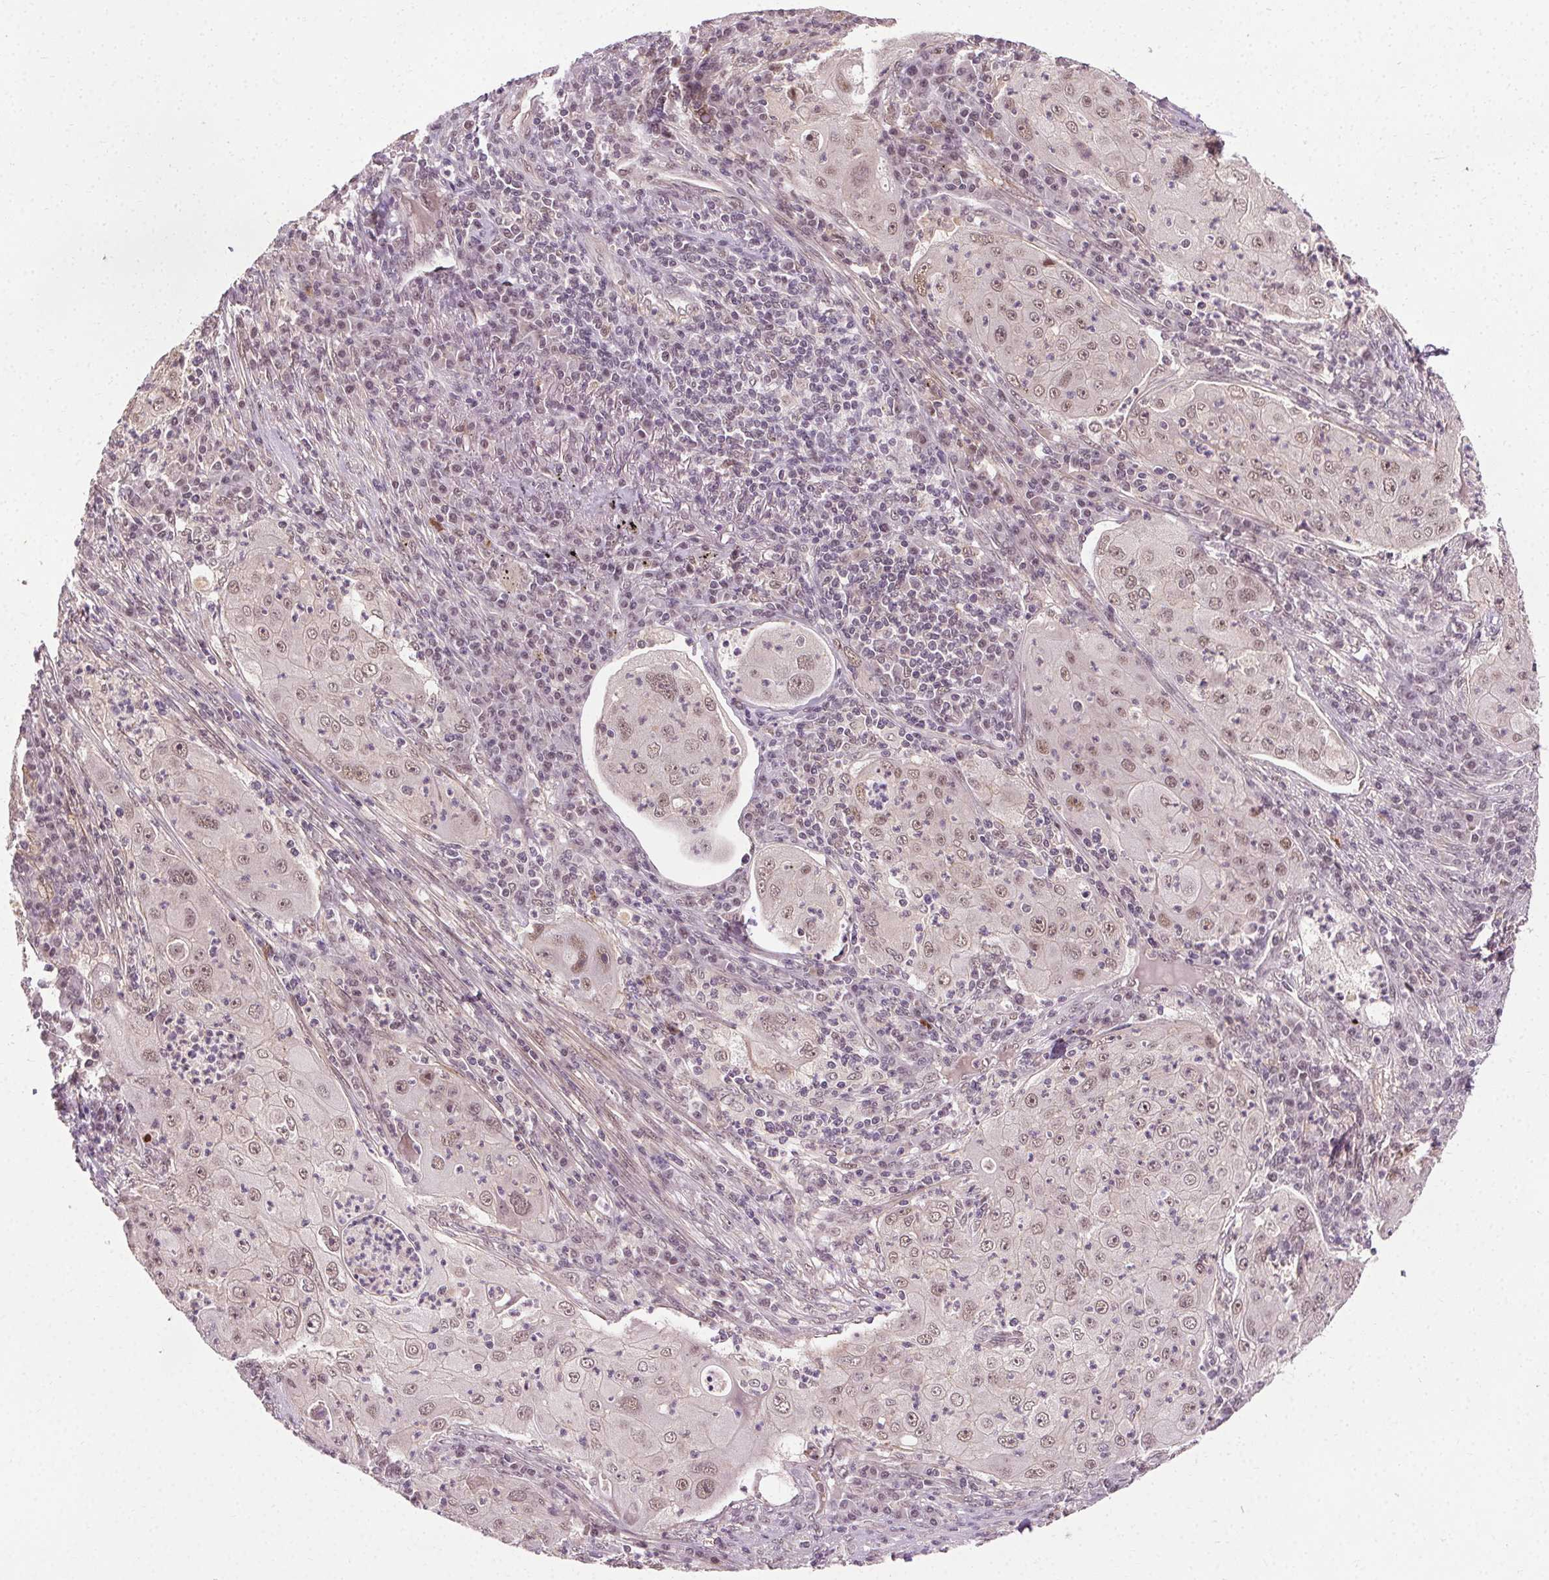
{"staining": {"intensity": "moderate", "quantity": ">75%", "location": "nuclear"}, "tissue": "lung cancer", "cell_type": "Tumor cells", "image_type": "cancer", "snomed": [{"axis": "morphology", "description": "Squamous cell carcinoma, NOS"}, {"axis": "topography", "description": "Lung"}], "caption": "Lung cancer (squamous cell carcinoma) stained with a brown dye demonstrates moderate nuclear positive positivity in approximately >75% of tumor cells.", "gene": "MED6", "patient": {"sex": "female", "age": 59}}